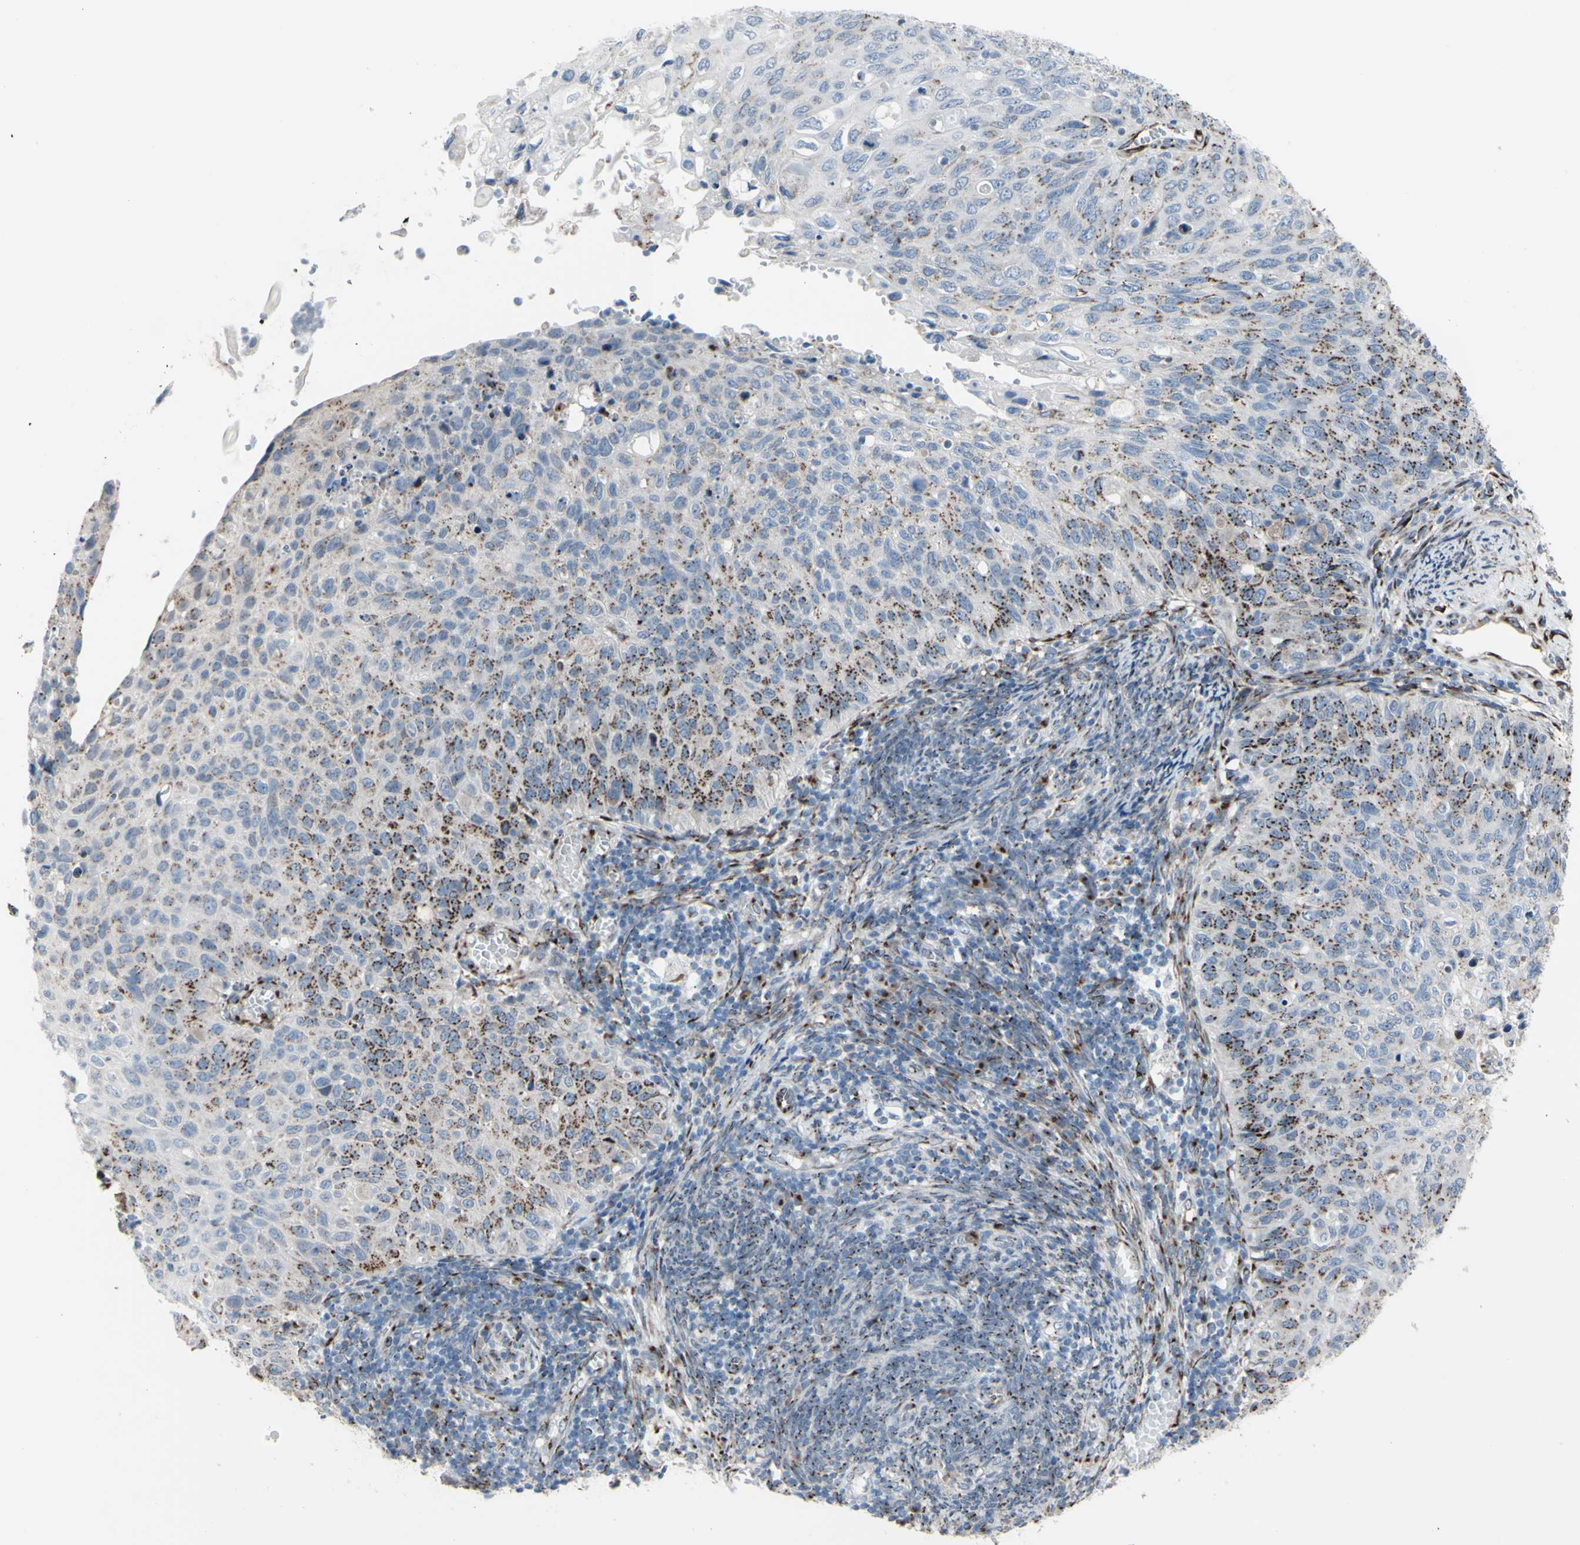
{"staining": {"intensity": "strong", "quantity": "25%-75%", "location": "cytoplasmic/membranous"}, "tissue": "cervical cancer", "cell_type": "Tumor cells", "image_type": "cancer", "snomed": [{"axis": "morphology", "description": "Squamous cell carcinoma, NOS"}, {"axis": "topography", "description": "Cervix"}], "caption": "Immunohistochemical staining of cervical squamous cell carcinoma demonstrates high levels of strong cytoplasmic/membranous protein expression in approximately 25%-75% of tumor cells. The protein of interest is stained brown, and the nuclei are stained in blue (DAB IHC with brightfield microscopy, high magnification).", "gene": "GLG1", "patient": {"sex": "female", "age": 70}}